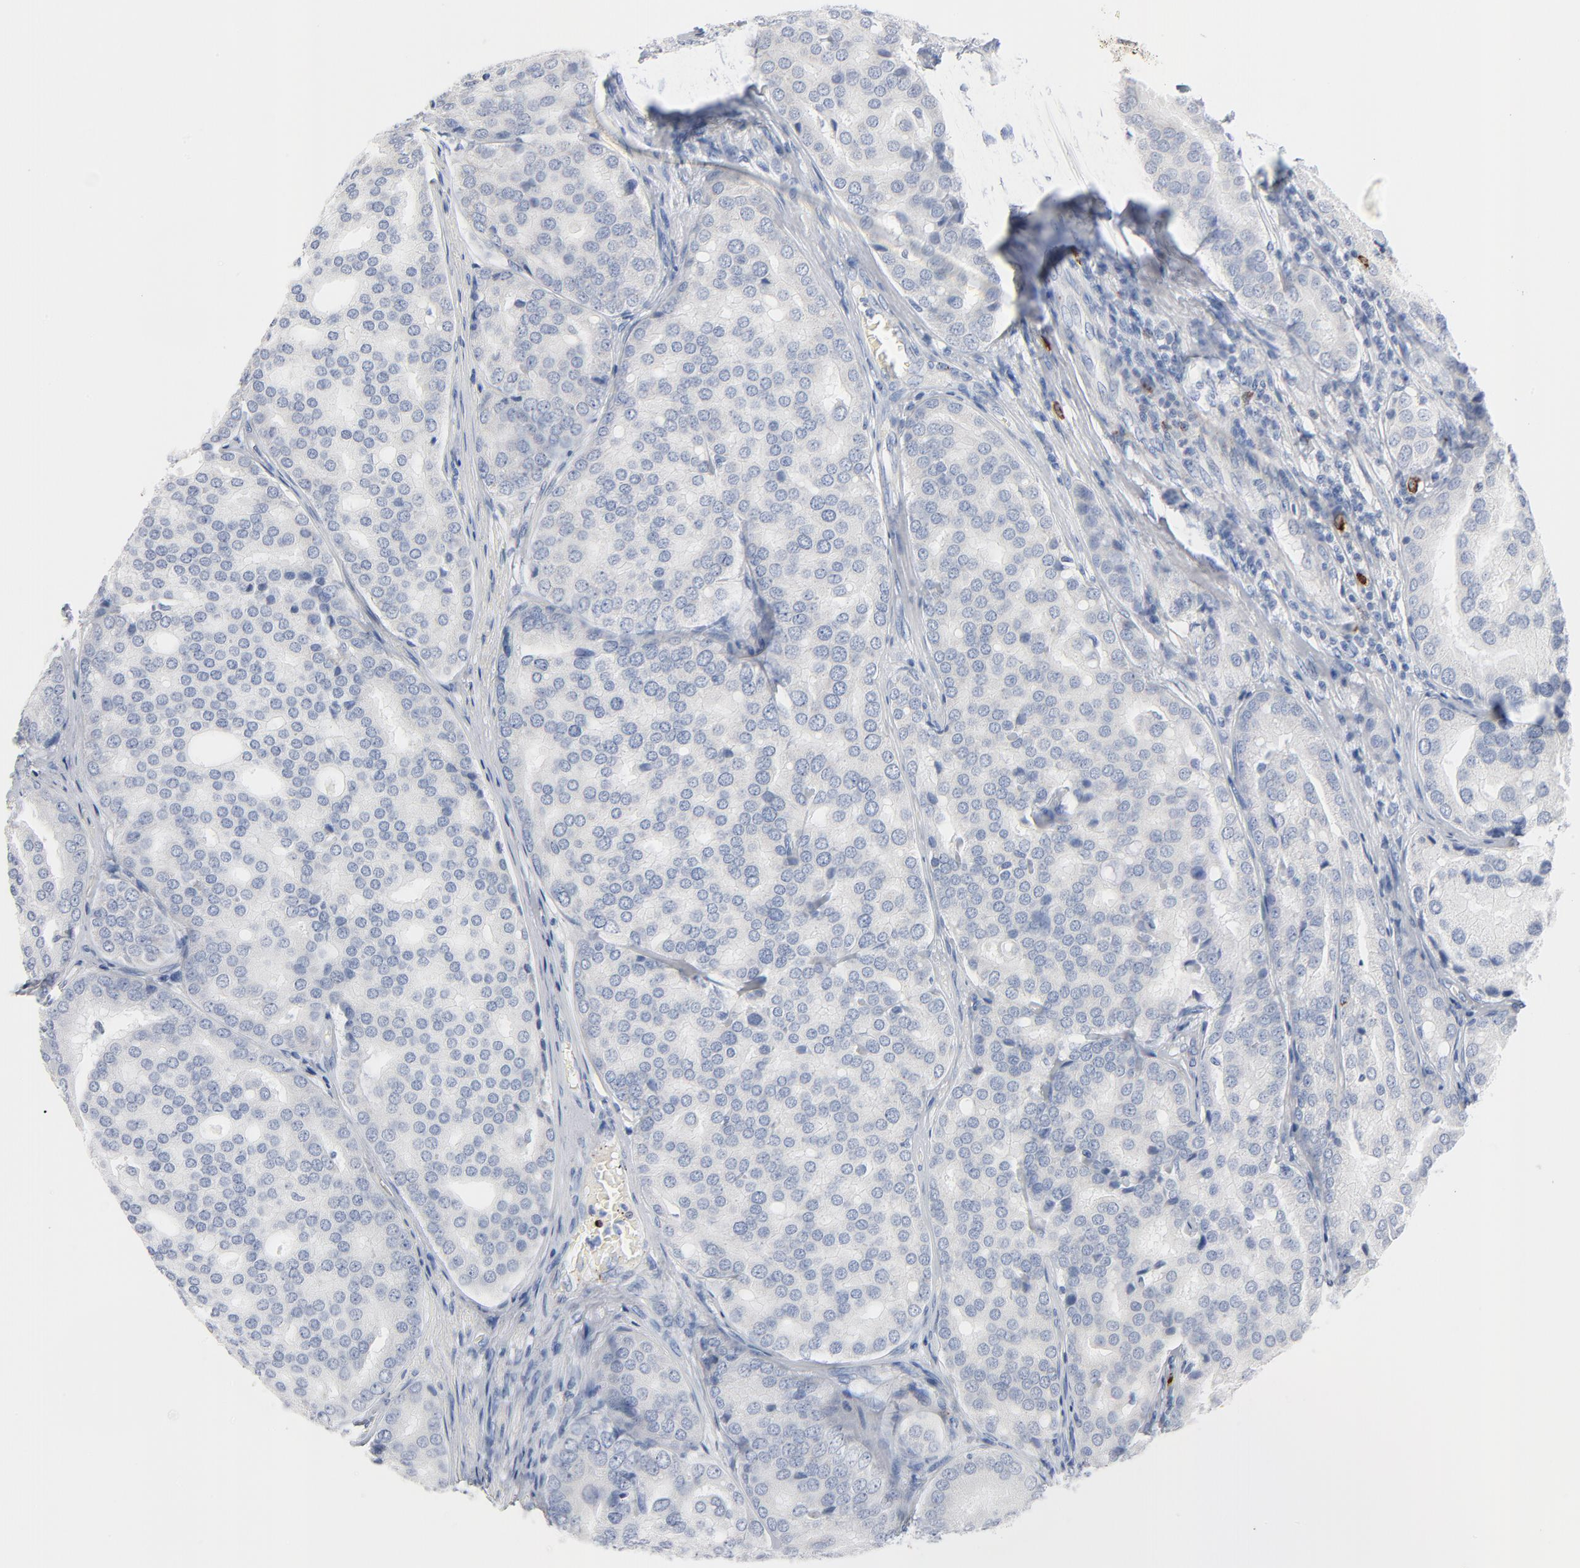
{"staining": {"intensity": "negative", "quantity": "none", "location": "none"}, "tissue": "prostate cancer", "cell_type": "Tumor cells", "image_type": "cancer", "snomed": [{"axis": "morphology", "description": "Adenocarcinoma, High grade"}, {"axis": "topography", "description": "Prostate"}], "caption": "Tumor cells show no significant protein staining in prostate cancer (high-grade adenocarcinoma).", "gene": "GZMB", "patient": {"sex": "male", "age": 64}}